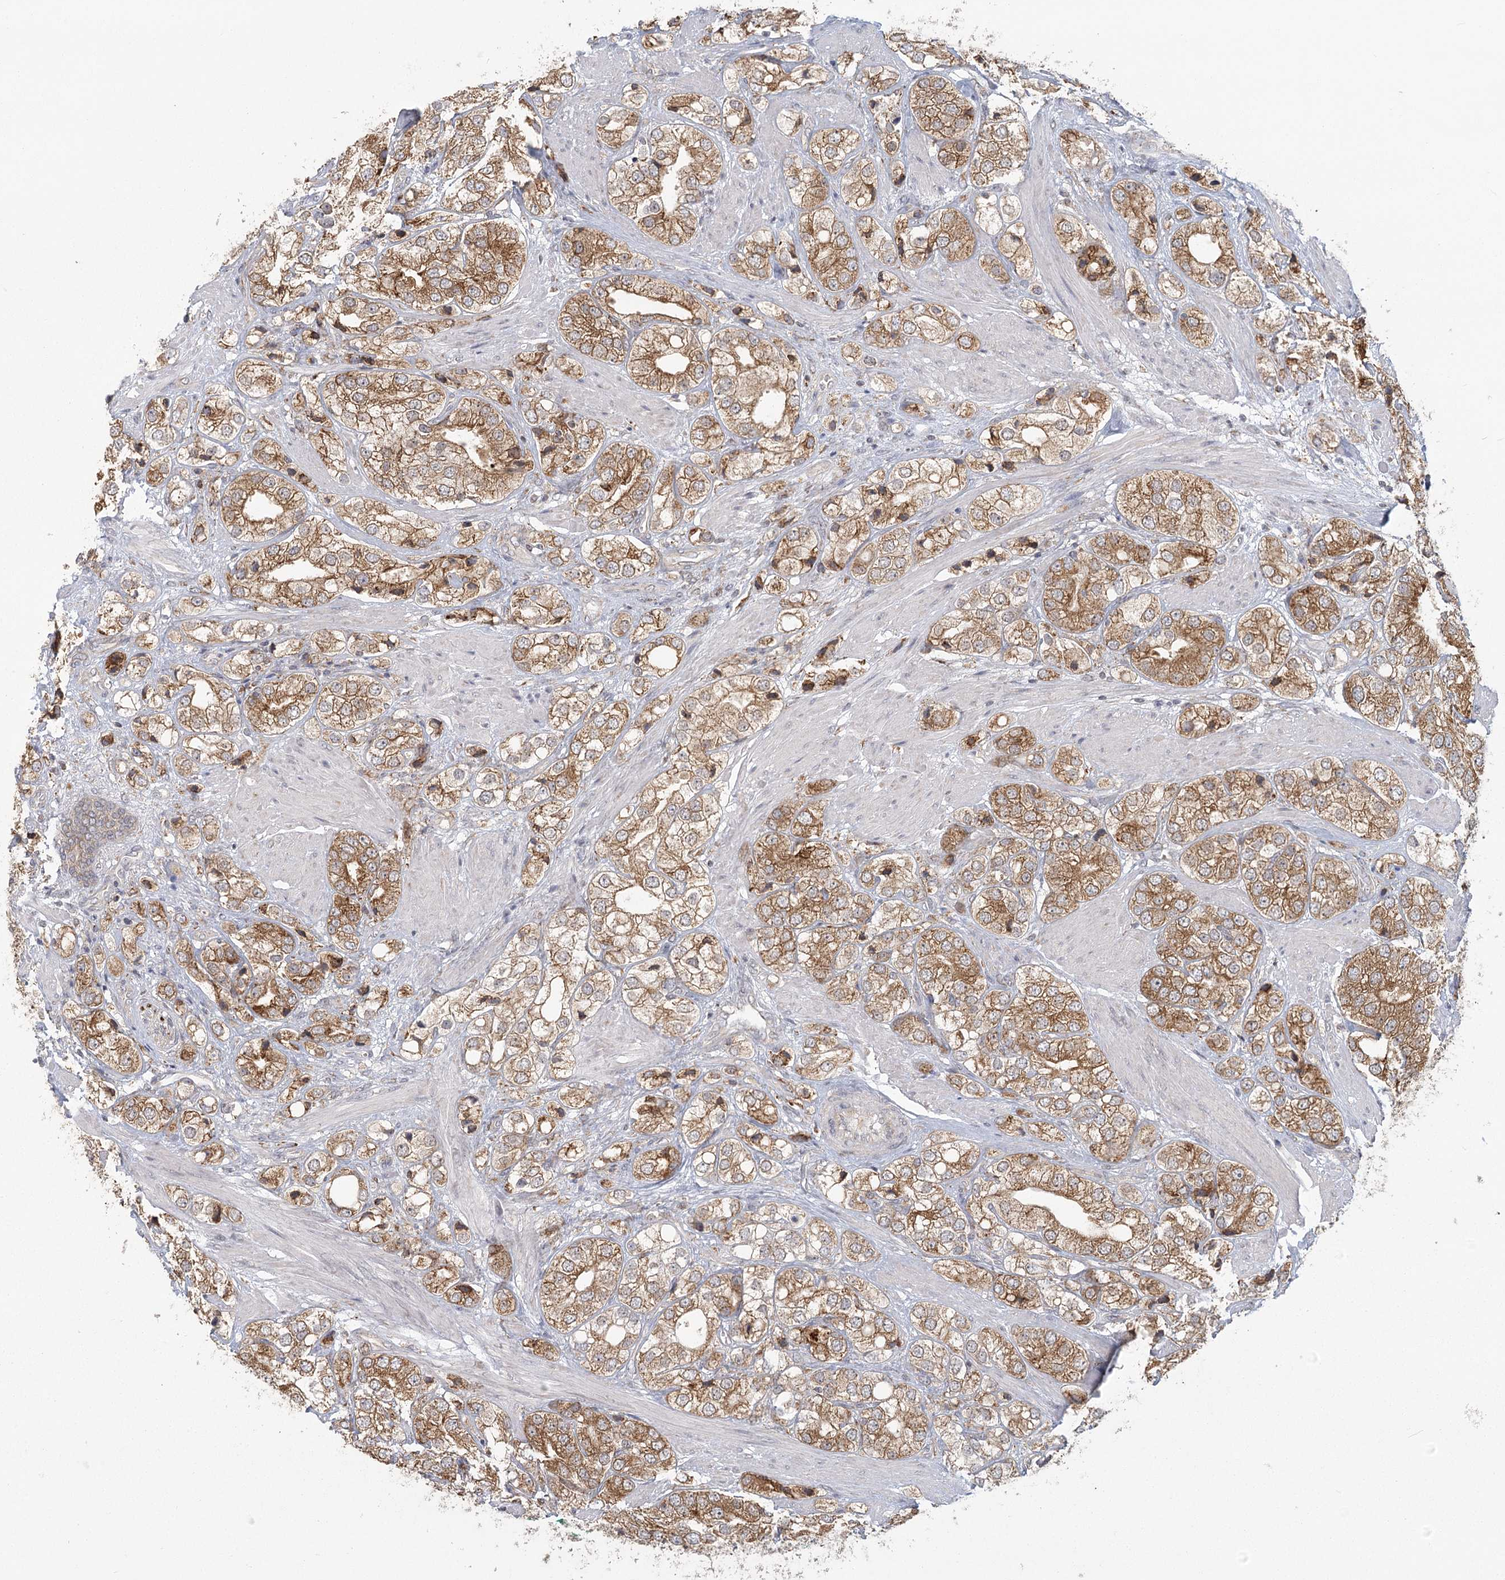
{"staining": {"intensity": "moderate", "quantity": ">75%", "location": "cytoplasmic/membranous"}, "tissue": "prostate cancer", "cell_type": "Tumor cells", "image_type": "cancer", "snomed": [{"axis": "morphology", "description": "Adenocarcinoma, High grade"}, {"axis": "topography", "description": "Prostate"}], "caption": "The photomicrograph reveals staining of prostate cancer, revealing moderate cytoplasmic/membranous protein staining (brown color) within tumor cells.", "gene": "LACTB", "patient": {"sex": "male", "age": 50}}